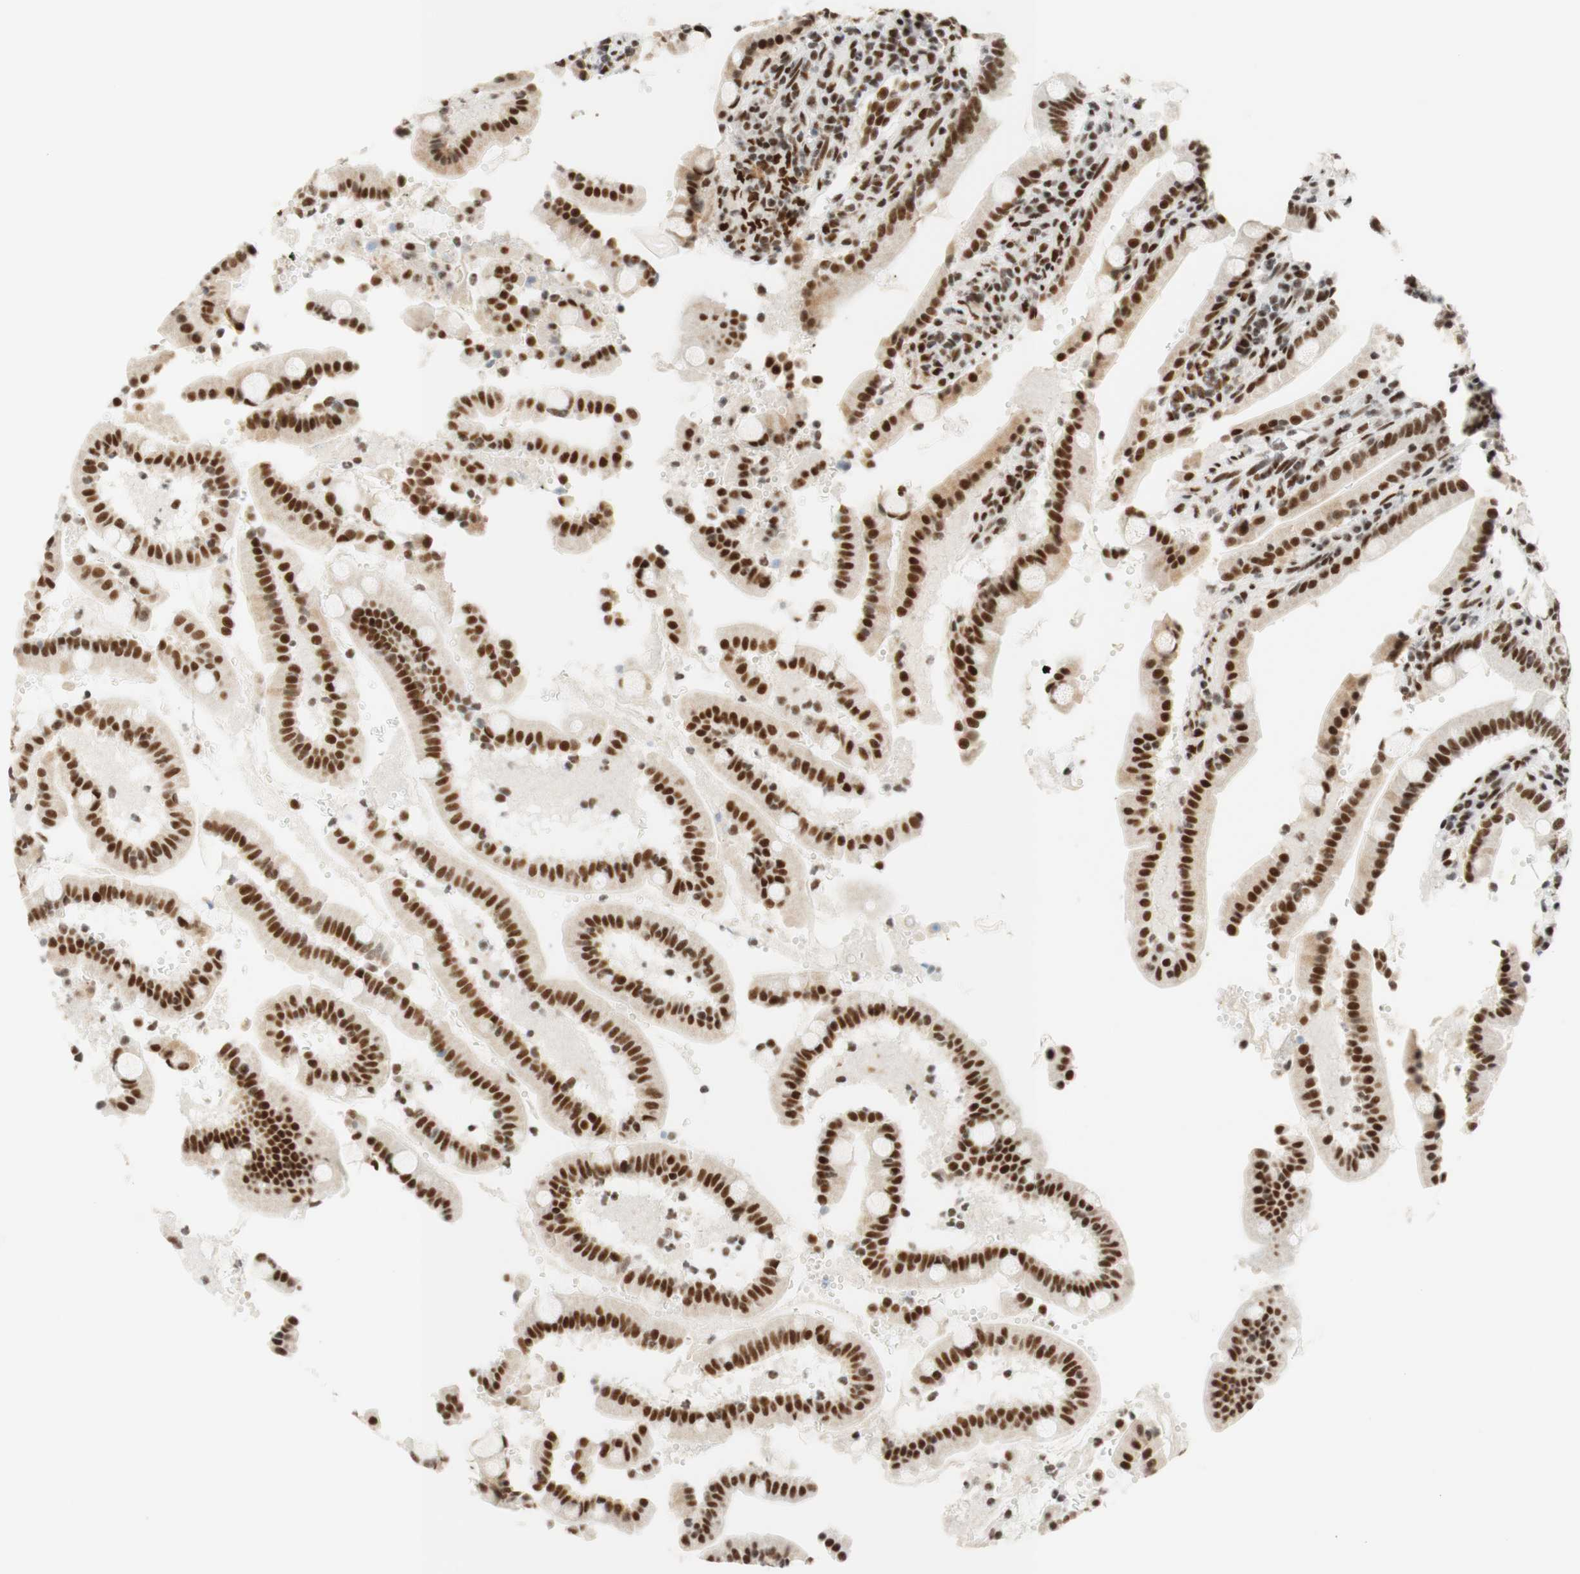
{"staining": {"intensity": "strong", "quantity": ">75%", "location": "nuclear"}, "tissue": "duodenum", "cell_type": "Glandular cells", "image_type": "normal", "snomed": [{"axis": "morphology", "description": "Normal tissue, NOS"}, {"axis": "topography", "description": "Small intestine, NOS"}], "caption": "IHC photomicrograph of normal duodenum stained for a protein (brown), which shows high levels of strong nuclear expression in approximately >75% of glandular cells.", "gene": "RNF20", "patient": {"sex": "female", "age": 71}}